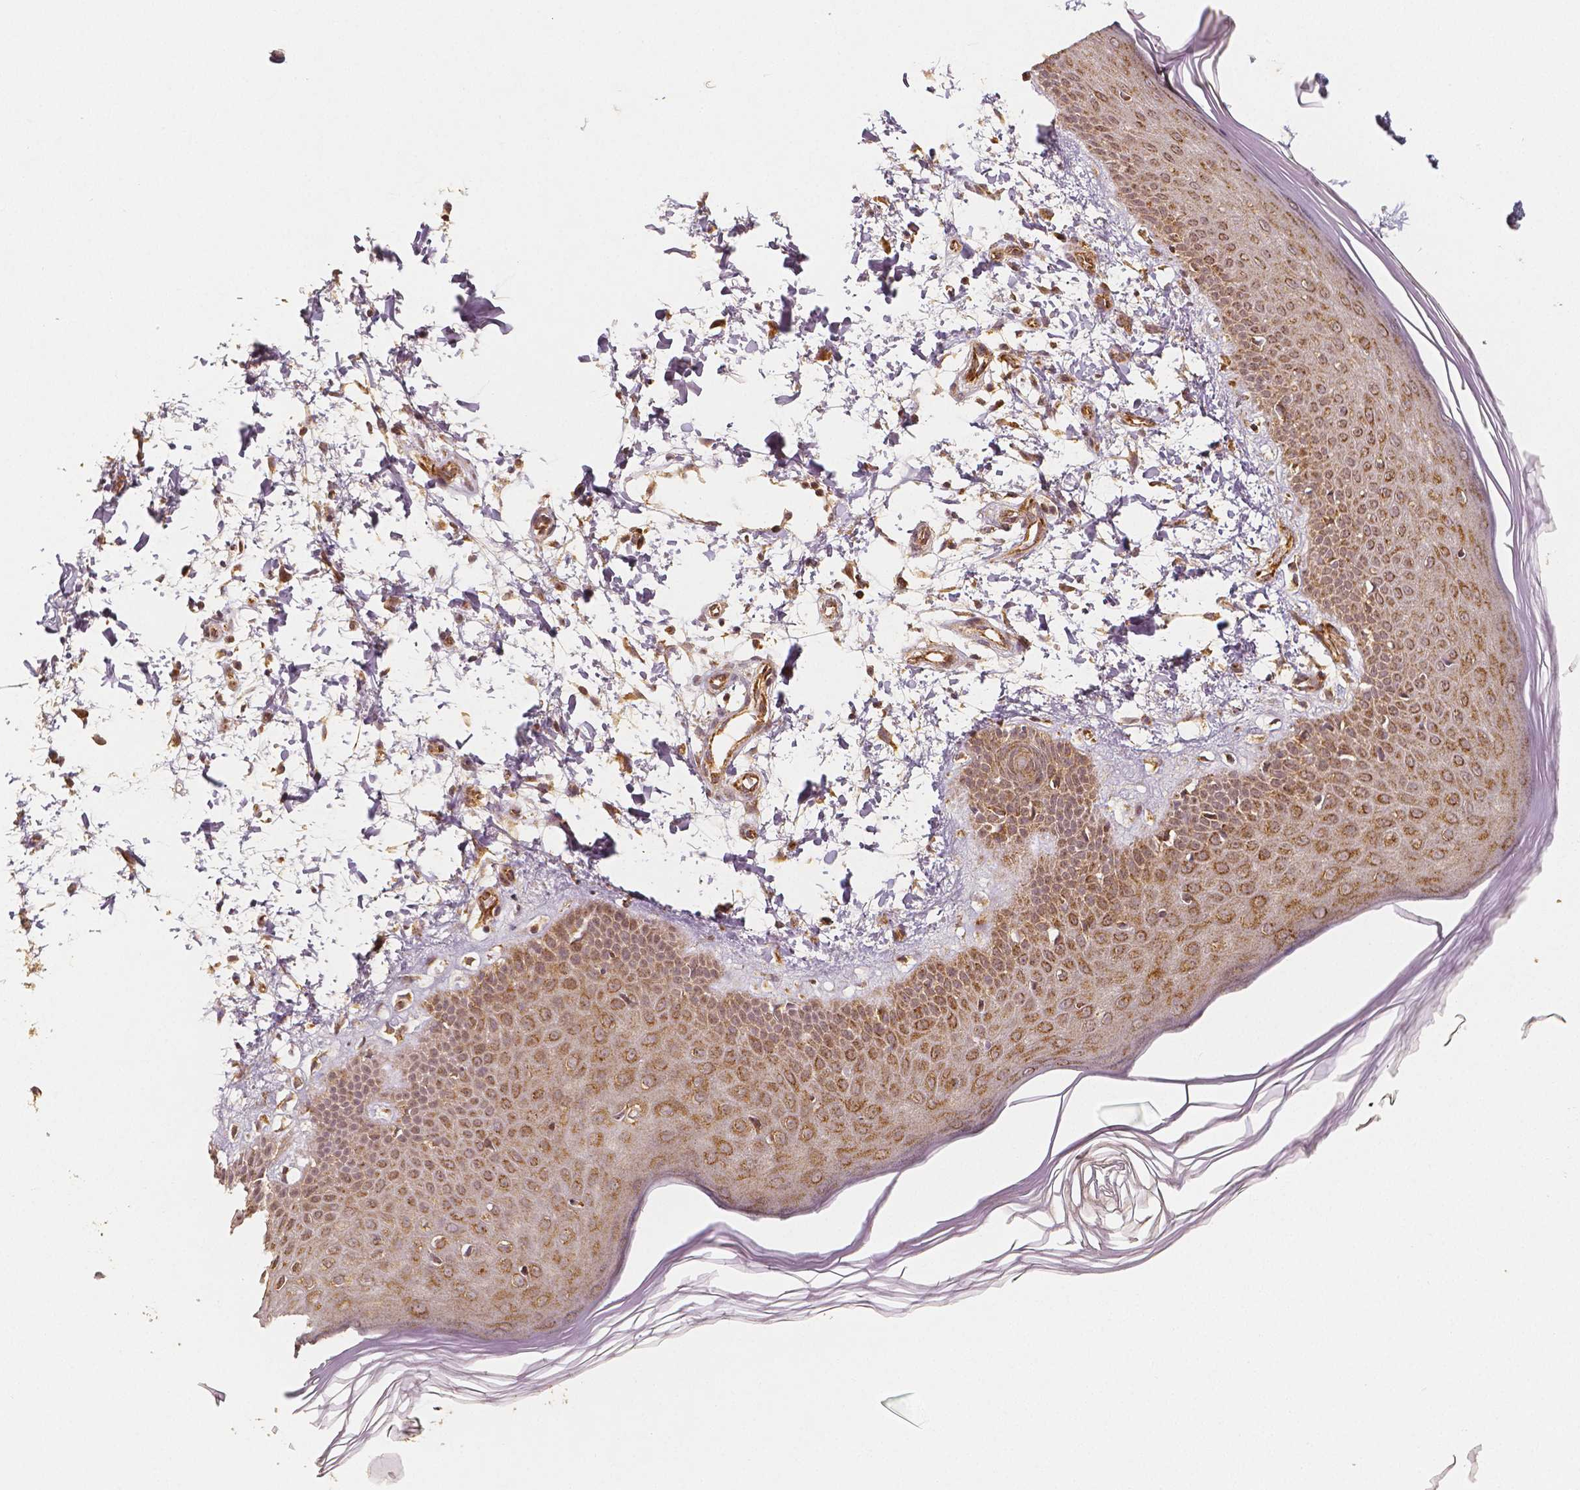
{"staining": {"intensity": "strong", "quantity": ">75%", "location": "cytoplasmic/membranous"}, "tissue": "skin", "cell_type": "Fibroblasts", "image_type": "normal", "snomed": [{"axis": "morphology", "description": "Normal tissue, NOS"}, {"axis": "topography", "description": "Skin"}], "caption": "Protein staining shows strong cytoplasmic/membranous staining in approximately >75% of fibroblasts in unremarkable skin. The staining was performed using DAB, with brown indicating positive protein expression. Nuclei are stained blue with hematoxylin.", "gene": "PGAM5", "patient": {"sex": "female", "age": 62}}